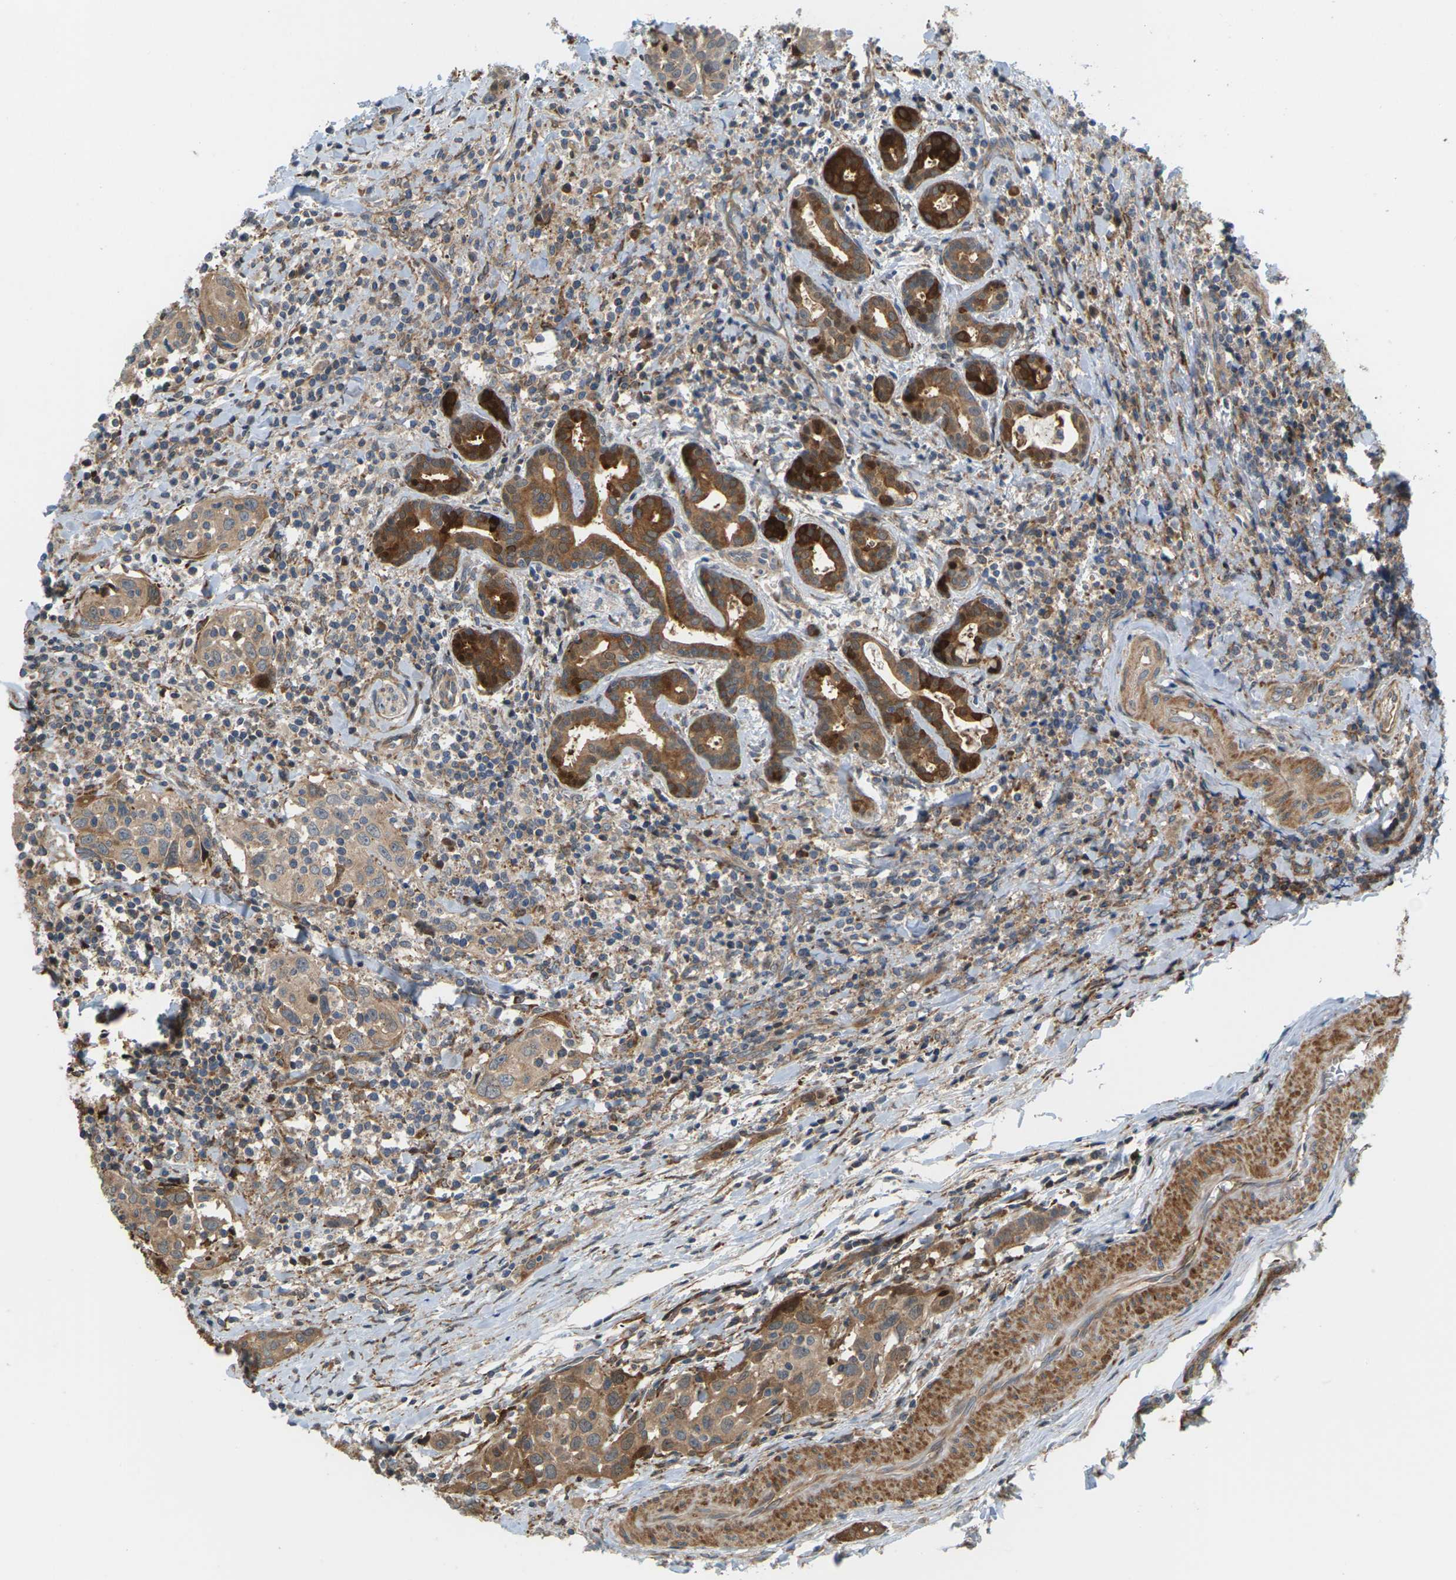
{"staining": {"intensity": "moderate", "quantity": ">75%", "location": "cytoplasmic/membranous"}, "tissue": "head and neck cancer", "cell_type": "Tumor cells", "image_type": "cancer", "snomed": [{"axis": "morphology", "description": "Squamous cell carcinoma, NOS"}, {"axis": "topography", "description": "Oral tissue"}, {"axis": "topography", "description": "Head-Neck"}], "caption": "A histopathology image of head and neck squamous cell carcinoma stained for a protein reveals moderate cytoplasmic/membranous brown staining in tumor cells.", "gene": "ROBO1", "patient": {"sex": "female", "age": 50}}